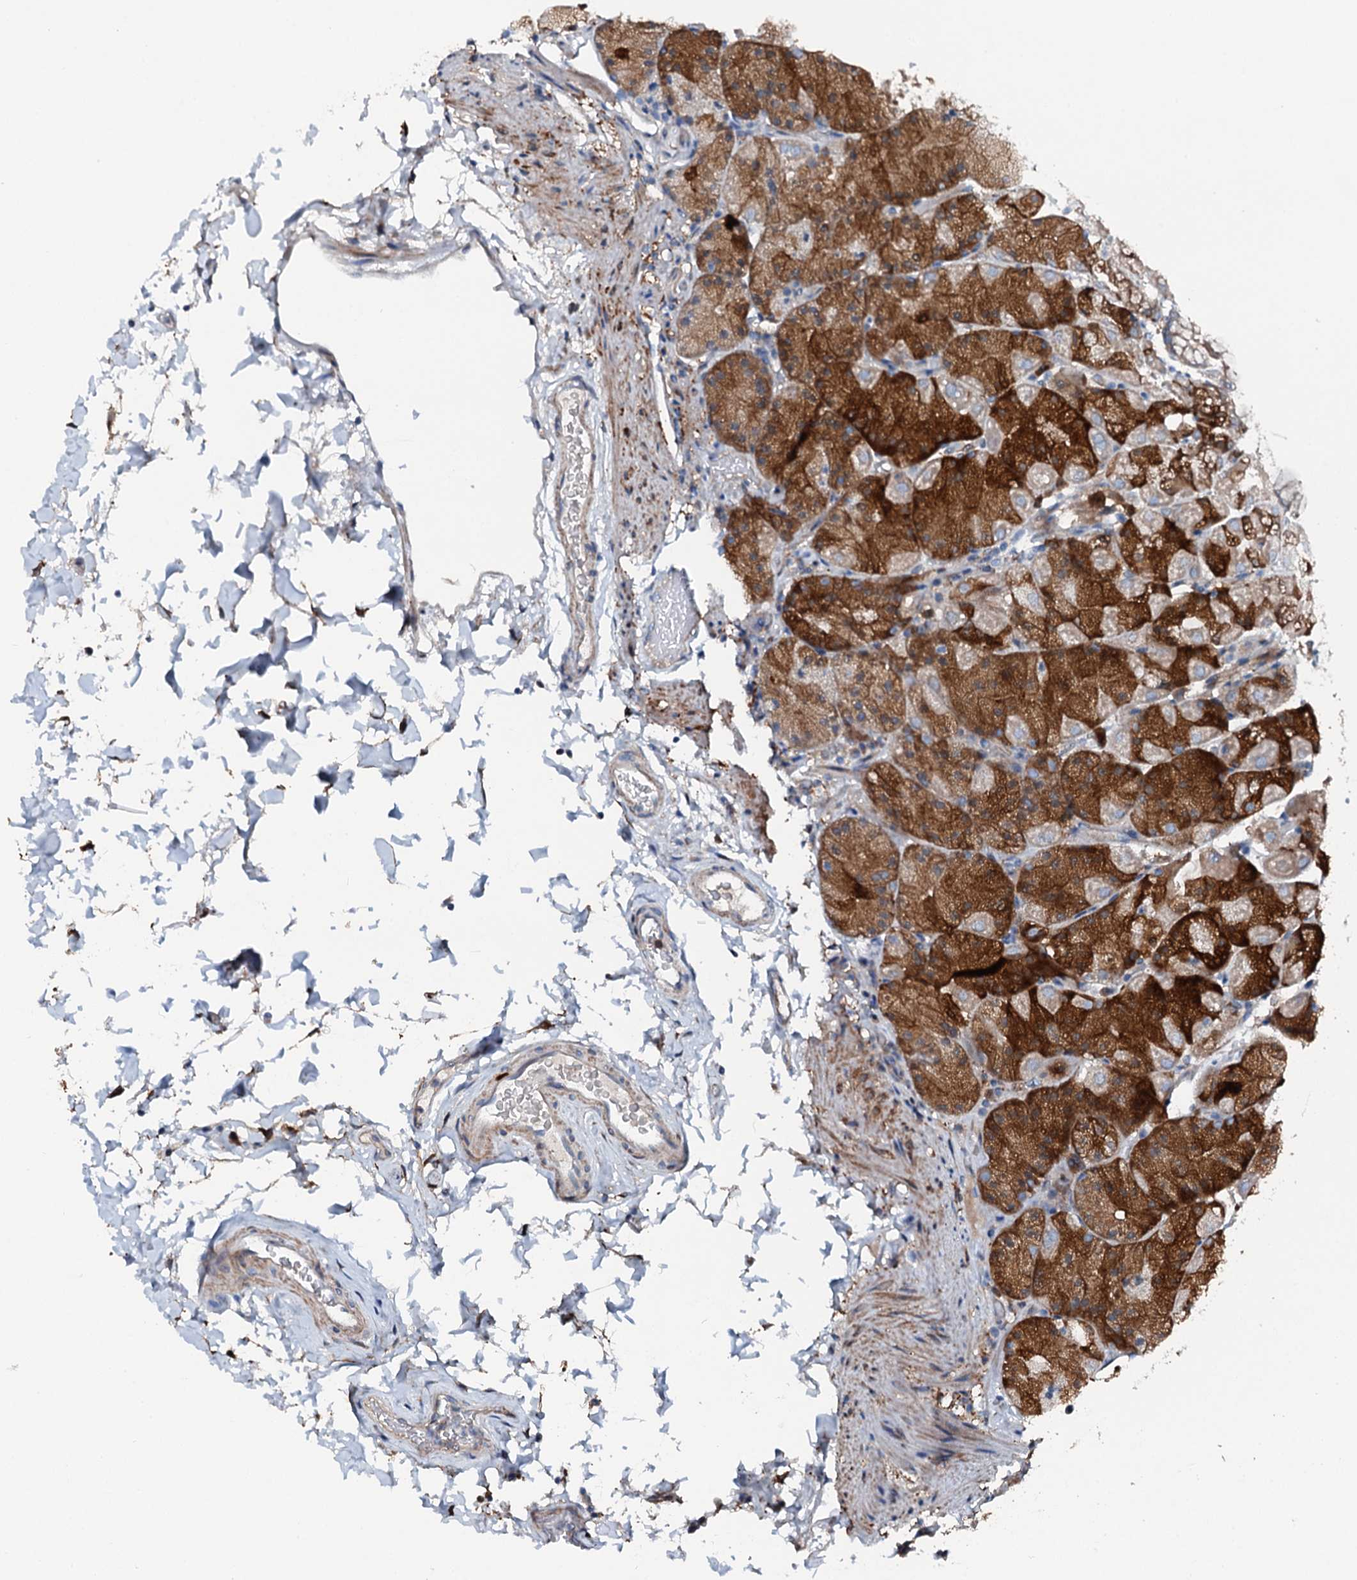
{"staining": {"intensity": "strong", "quantity": ">75%", "location": "cytoplasmic/membranous"}, "tissue": "stomach", "cell_type": "Glandular cells", "image_type": "normal", "snomed": [{"axis": "morphology", "description": "Normal tissue, NOS"}, {"axis": "topography", "description": "Stomach, upper"}, {"axis": "topography", "description": "Stomach, lower"}], "caption": "High-magnification brightfield microscopy of benign stomach stained with DAB (brown) and counterstained with hematoxylin (blue). glandular cells exhibit strong cytoplasmic/membranous staining is seen in about>75% of cells. The staining was performed using DAB (3,3'-diaminobenzidine) to visualize the protein expression in brown, while the nuclei were stained in blue with hematoxylin (Magnification: 20x).", "gene": "GFOD2", "patient": {"sex": "male", "age": 67}}